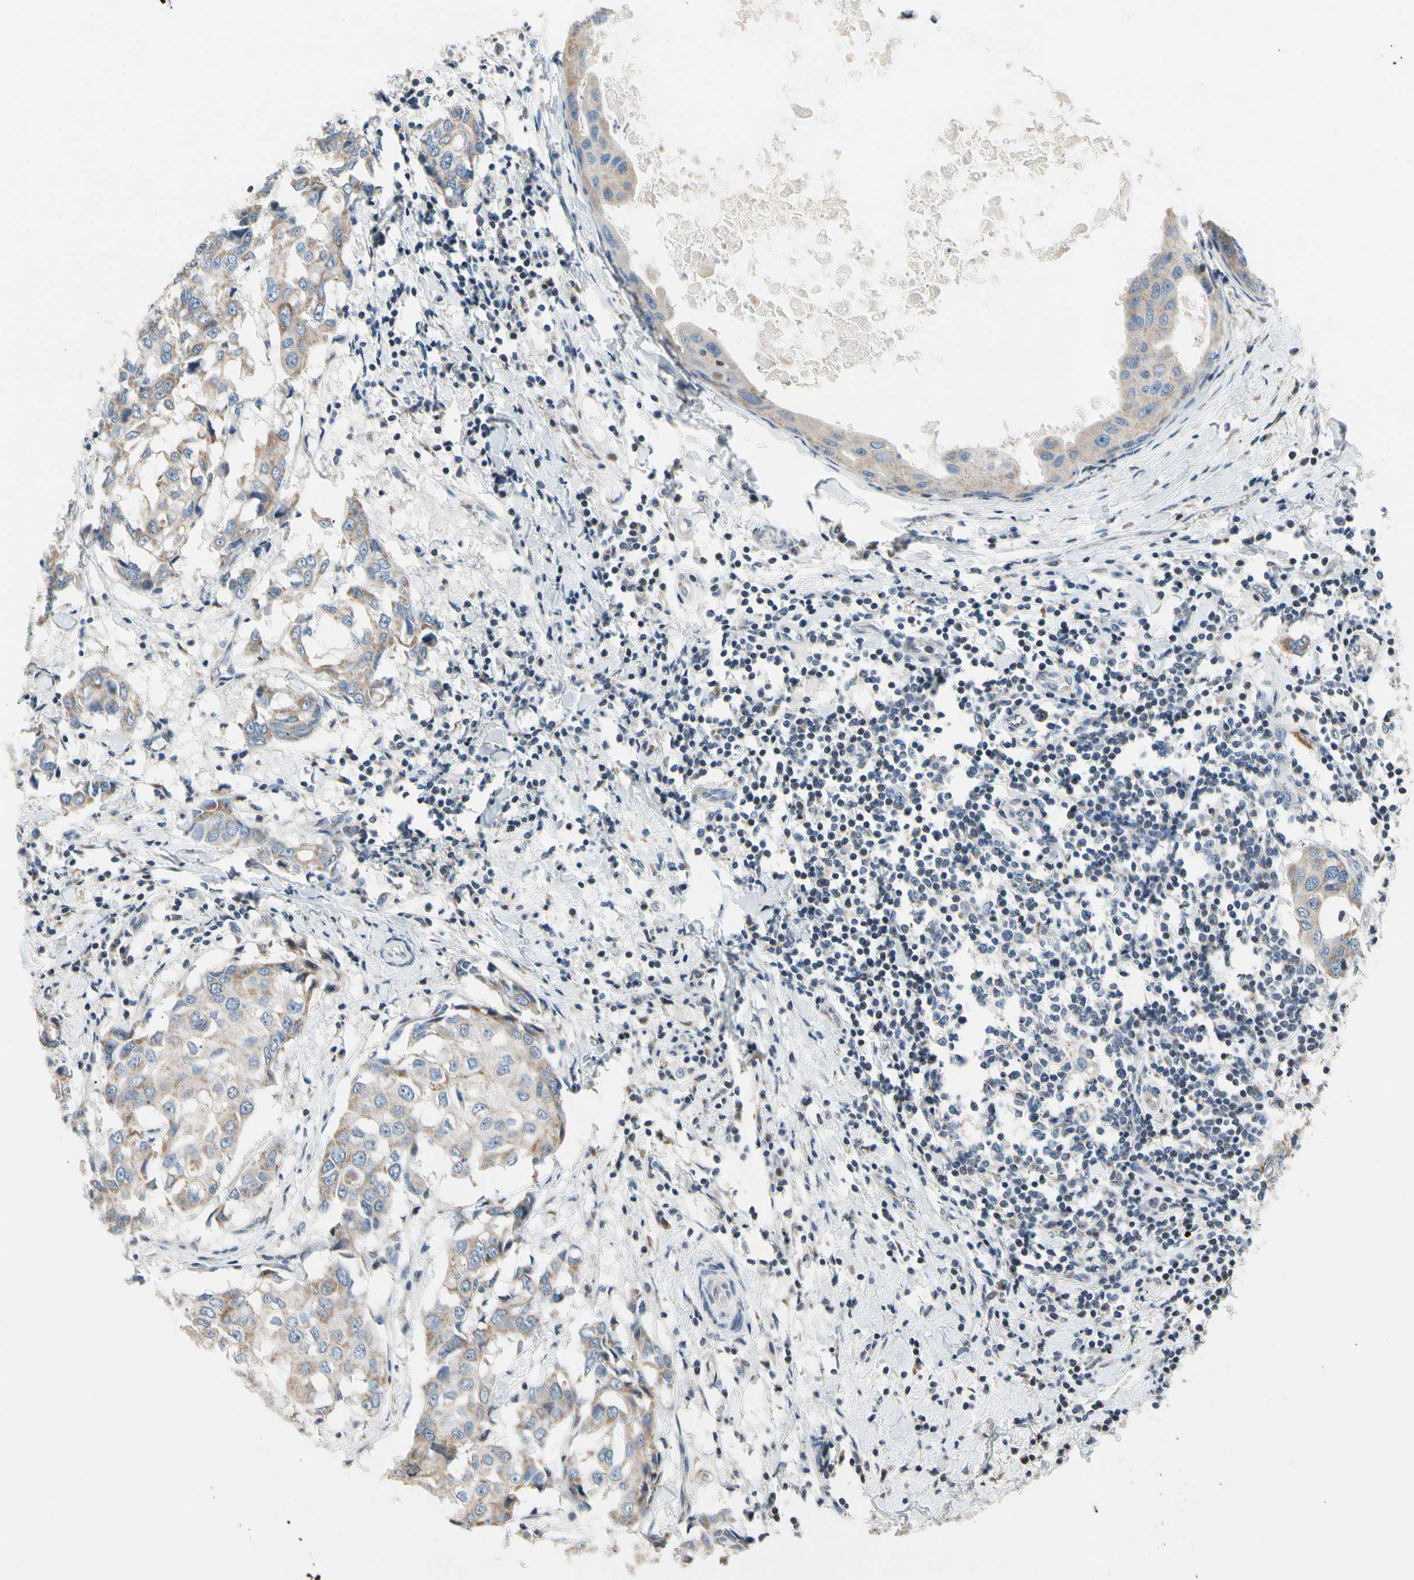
{"staining": {"intensity": "weak", "quantity": ">75%", "location": "cytoplasmic/membranous"}, "tissue": "breast cancer", "cell_type": "Tumor cells", "image_type": "cancer", "snomed": [{"axis": "morphology", "description": "Duct carcinoma"}, {"axis": "topography", "description": "Breast"}], "caption": "Protein expression analysis of infiltrating ductal carcinoma (breast) displays weak cytoplasmic/membranous expression in about >75% of tumor cells. The protein of interest is shown in brown color, while the nuclei are stained blue.", "gene": "SOX30", "patient": {"sex": "female", "age": 27}}